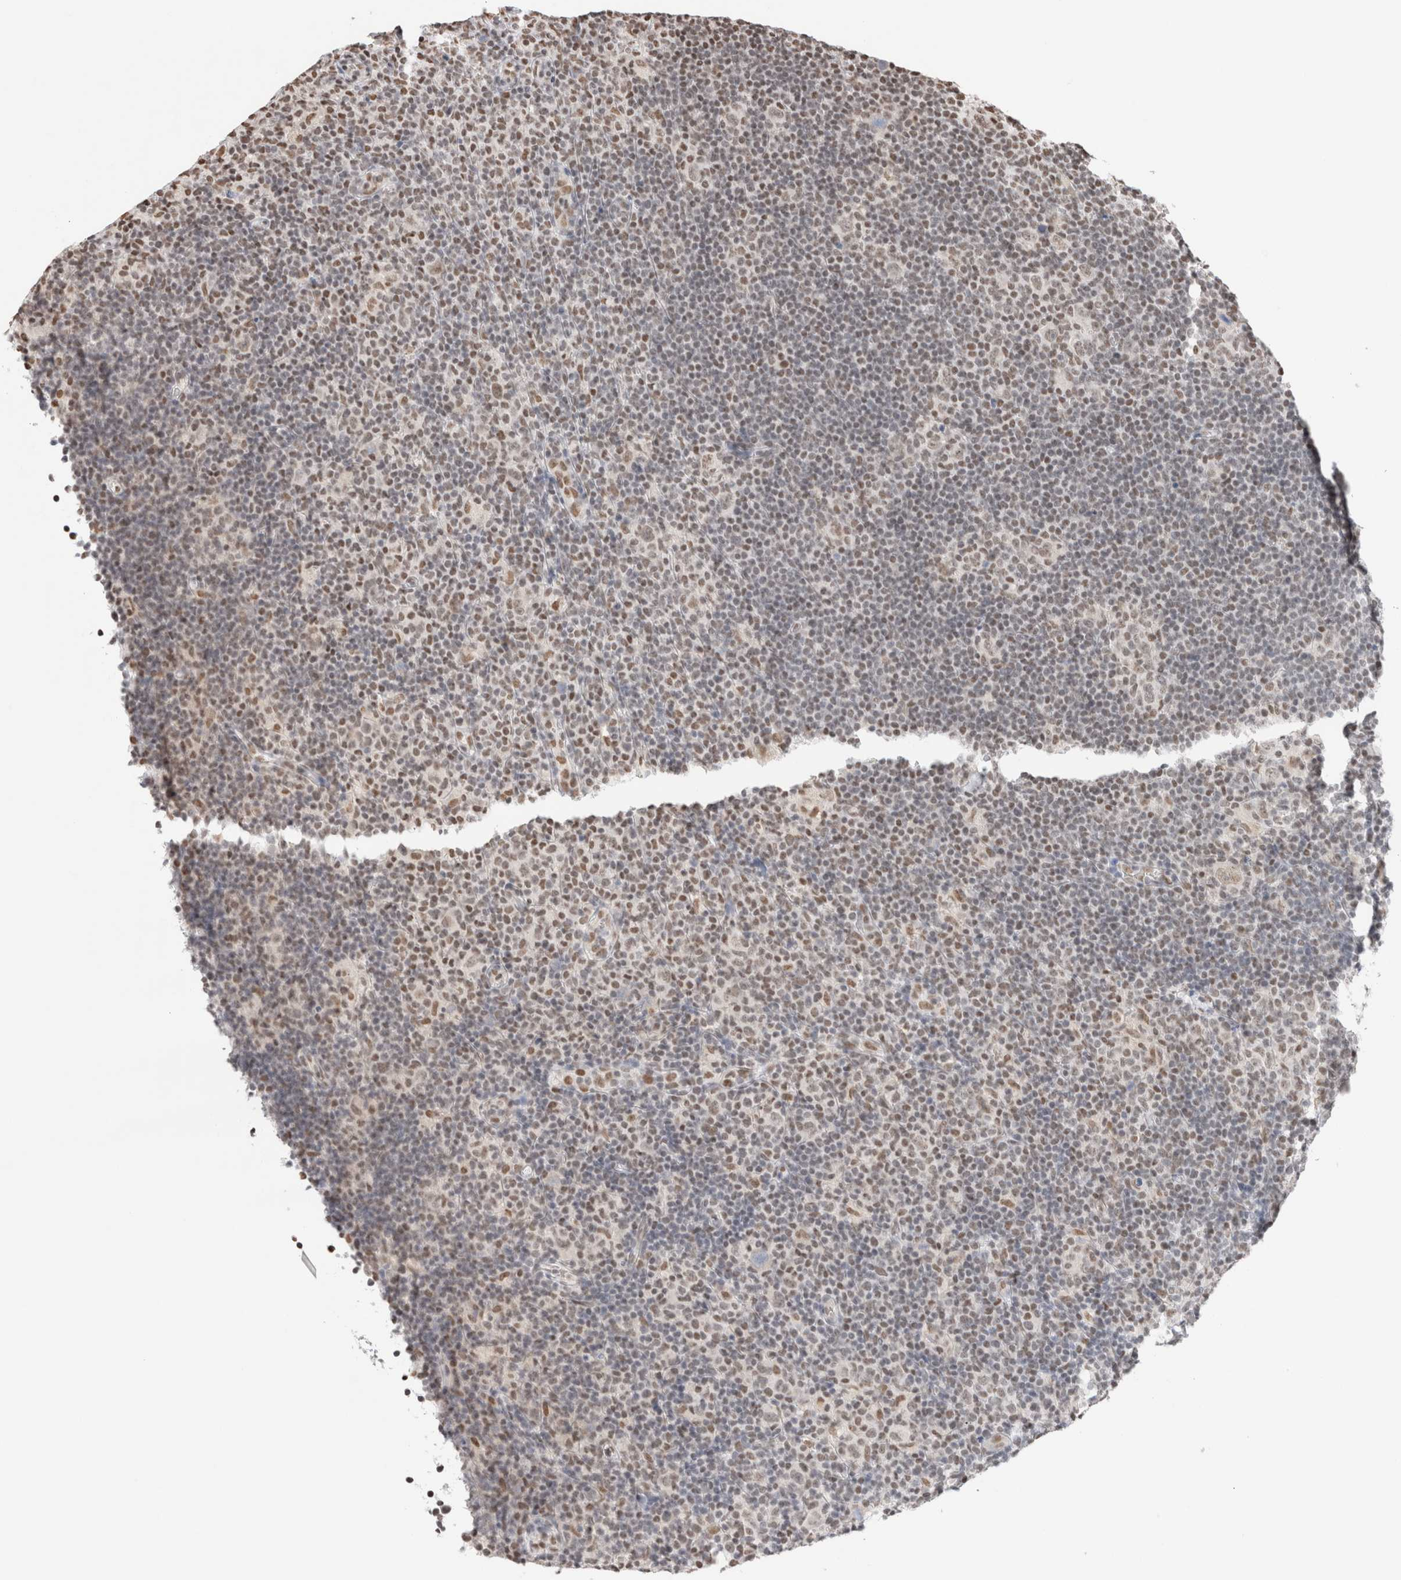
{"staining": {"intensity": "weak", "quantity": "25%-75%", "location": "nuclear"}, "tissue": "lymphoma", "cell_type": "Tumor cells", "image_type": "cancer", "snomed": [{"axis": "morphology", "description": "Hodgkin's disease, NOS"}, {"axis": "topography", "description": "Lymph node"}], "caption": "Tumor cells reveal low levels of weak nuclear positivity in about 25%-75% of cells in Hodgkin's disease.", "gene": "SUPT3H", "patient": {"sex": "female", "age": 57}}